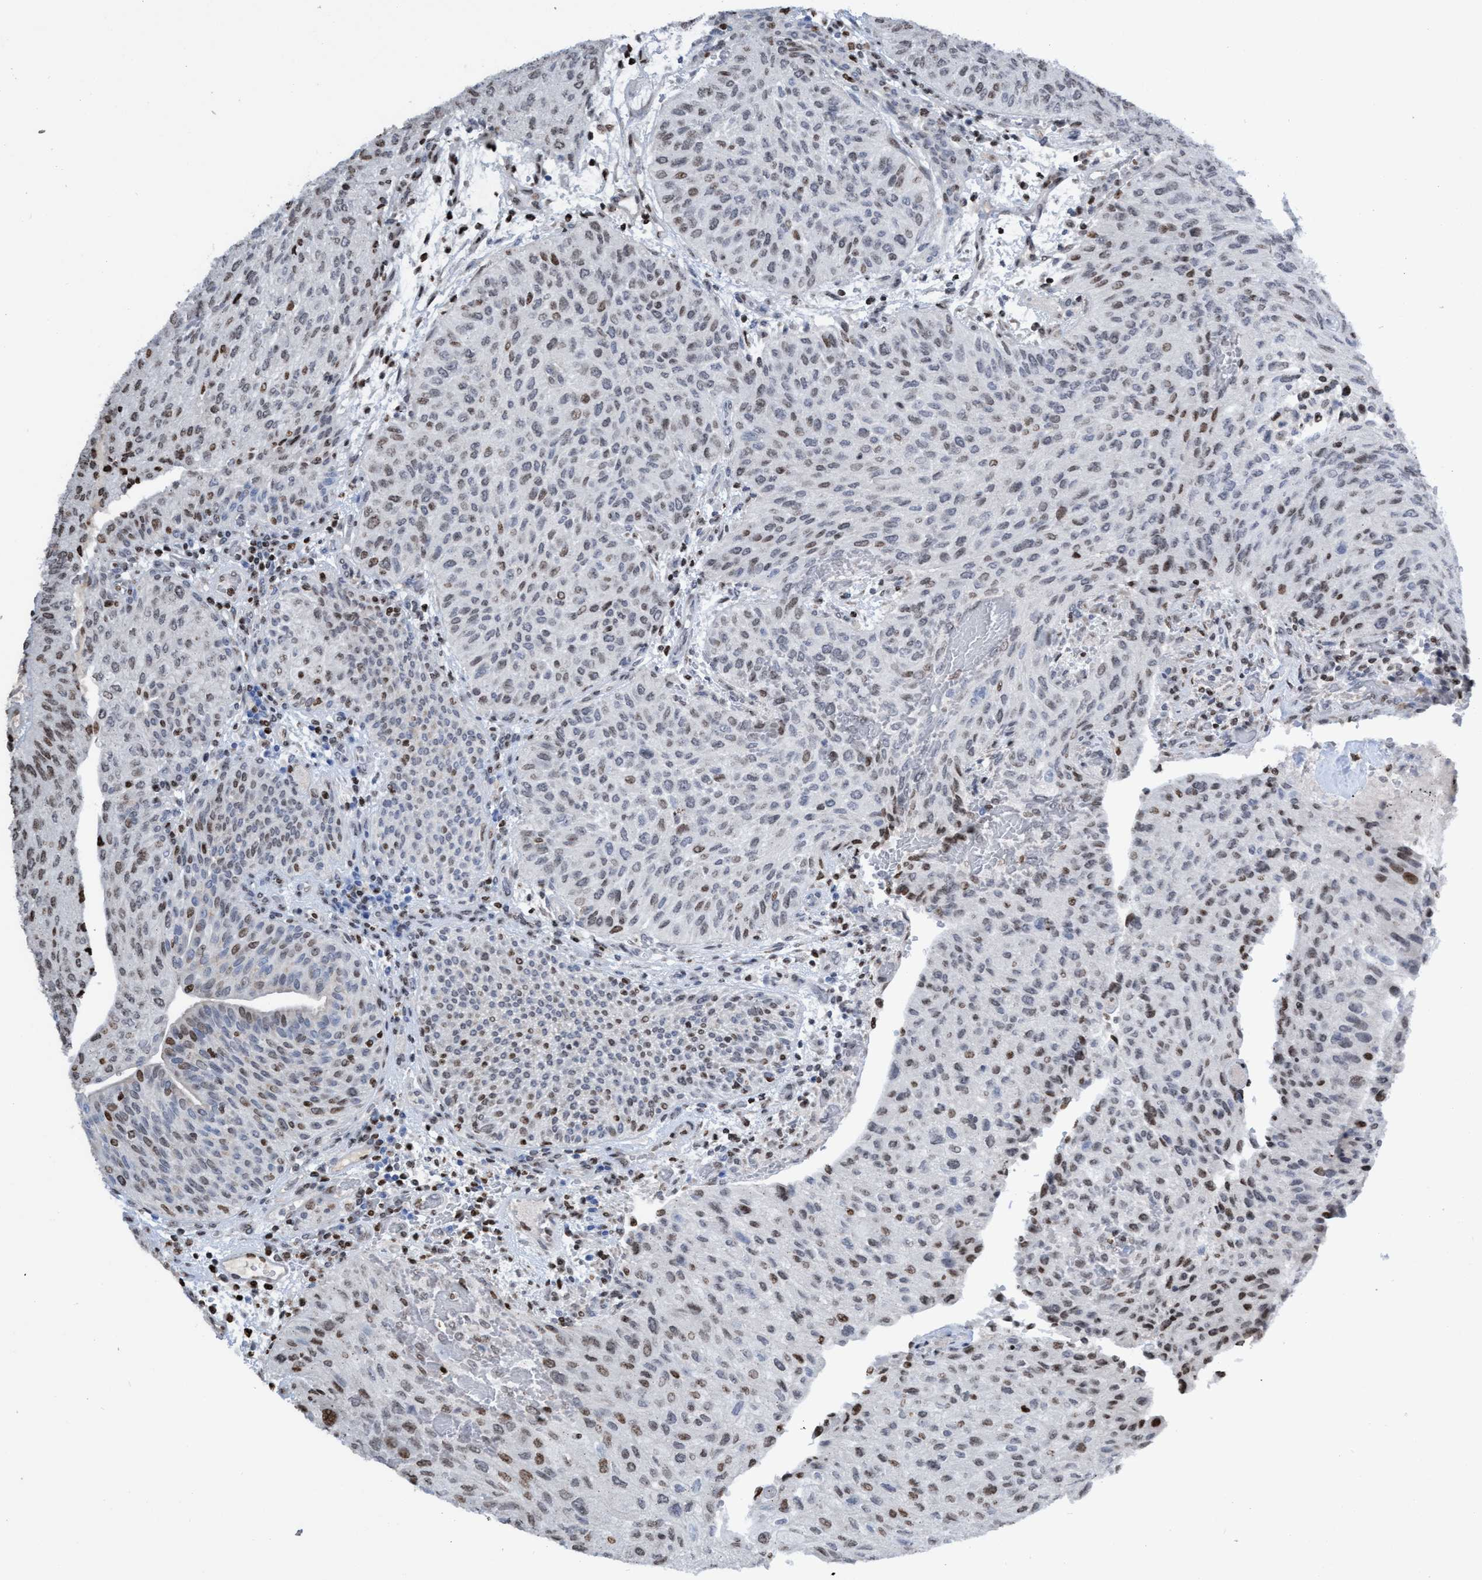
{"staining": {"intensity": "weak", "quantity": "25%-75%", "location": "nuclear"}, "tissue": "urothelial cancer", "cell_type": "Tumor cells", "image_type": "cancer", "snomed": [{"axis": "morphology", "description": "Urothelial carcinoma, Low grade"}, {"axis": "morphology", "description": "Urothelial carcinoma, High grade"}, {"axis": "topography", "description": "Urinary bladder"}], "caption": "A low amount of weak nuclear positivity is seen in approximately 25%-75% of tumor cells in high-grade urothelial carcinoma tissue.", "gene": "CBX2", "patient": {"sex": "male", "age": 35}}